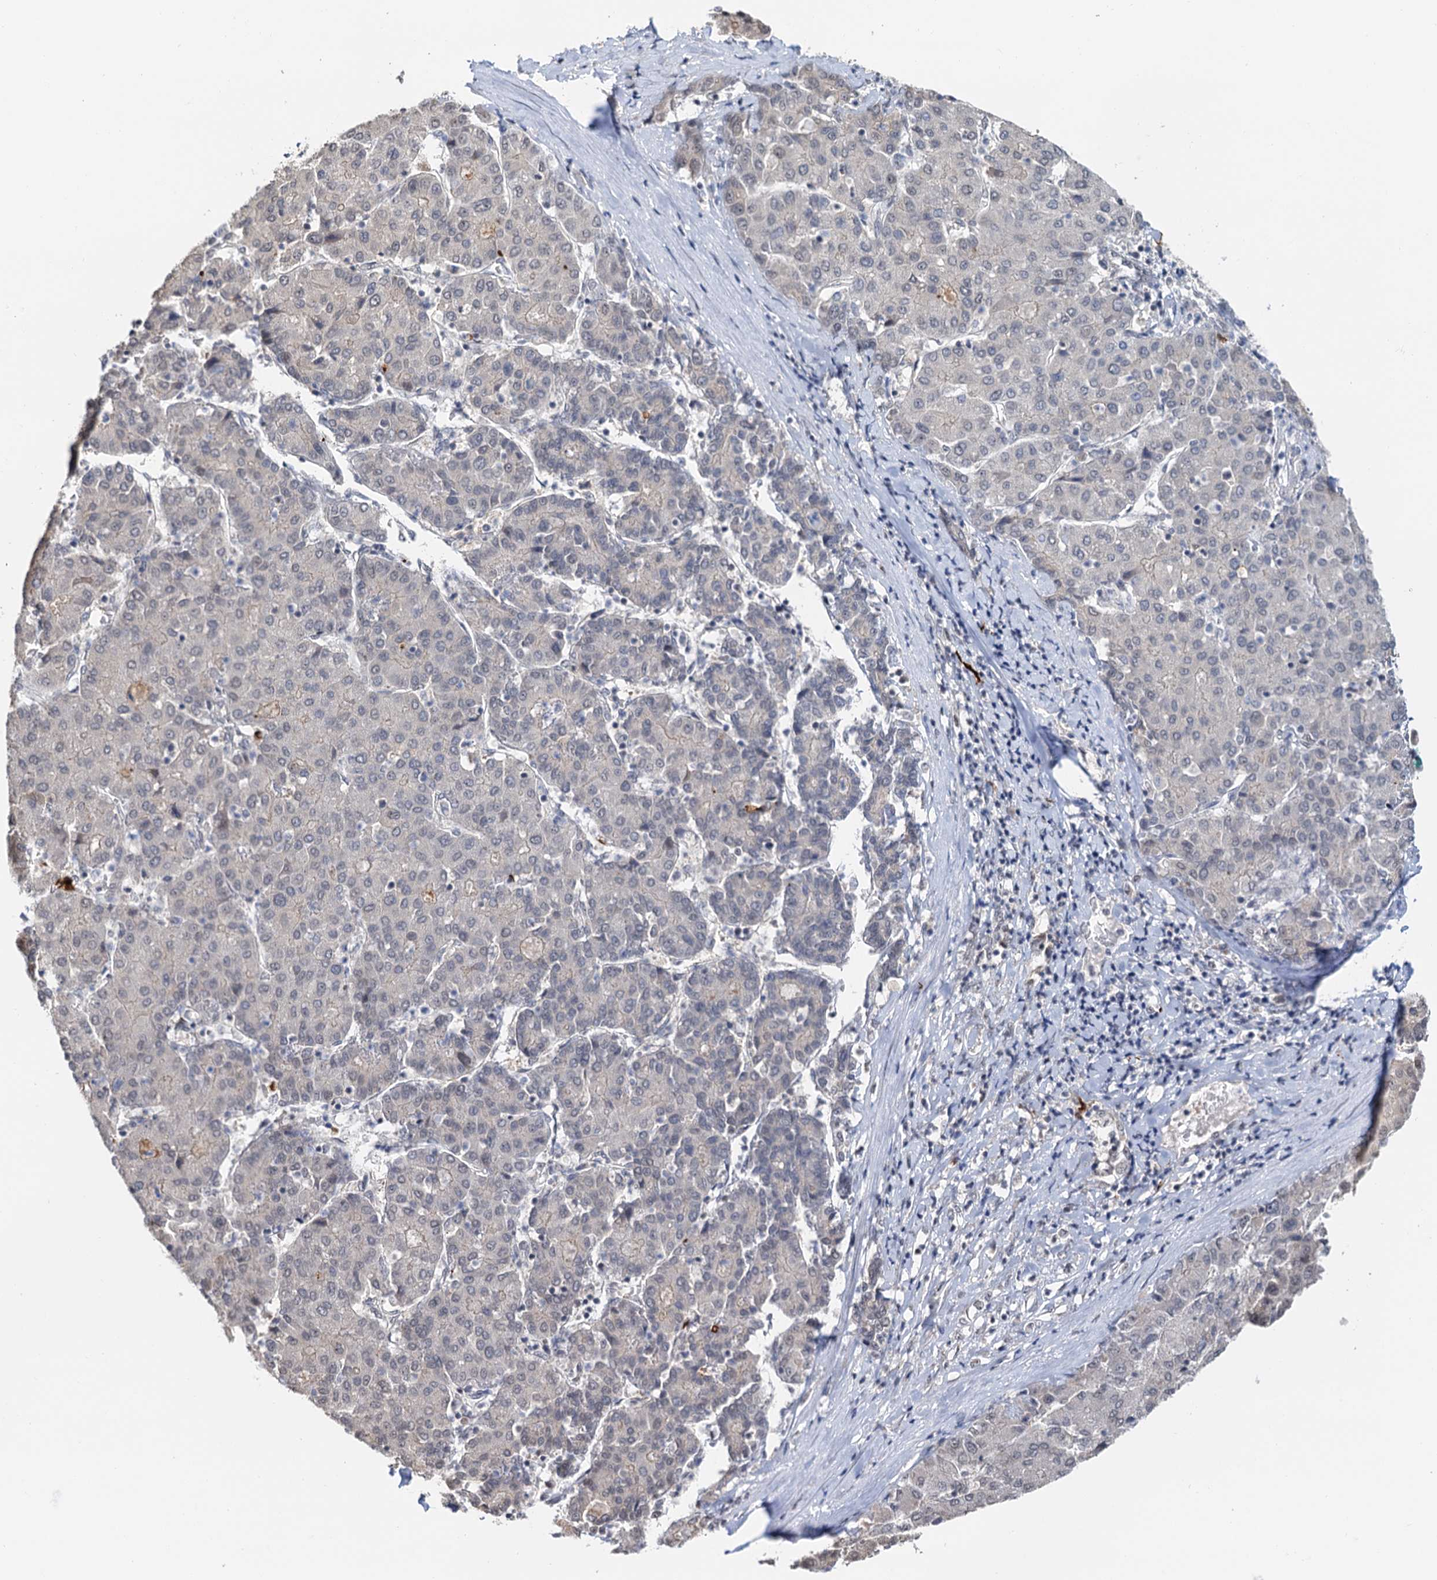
{"staining": {"intensity": "negative", "quantity": "none", "location": "none"}, "tissue": "liver cancer", "cell_type": "Tumor cells", "image_type": "cancer", "snomed": [{"axis": "morphology", "description": "Carcinoma, Hepatocellular, NOS"}, {"axis": "topography", "description": "Liver"}], "caption": "Image shows no protein positivity in tumor cells of liver cancer (hepatocellular carcinoma) tissue.", "gene": "NAT10", "patient": {"sex": "male", "age": 65}}